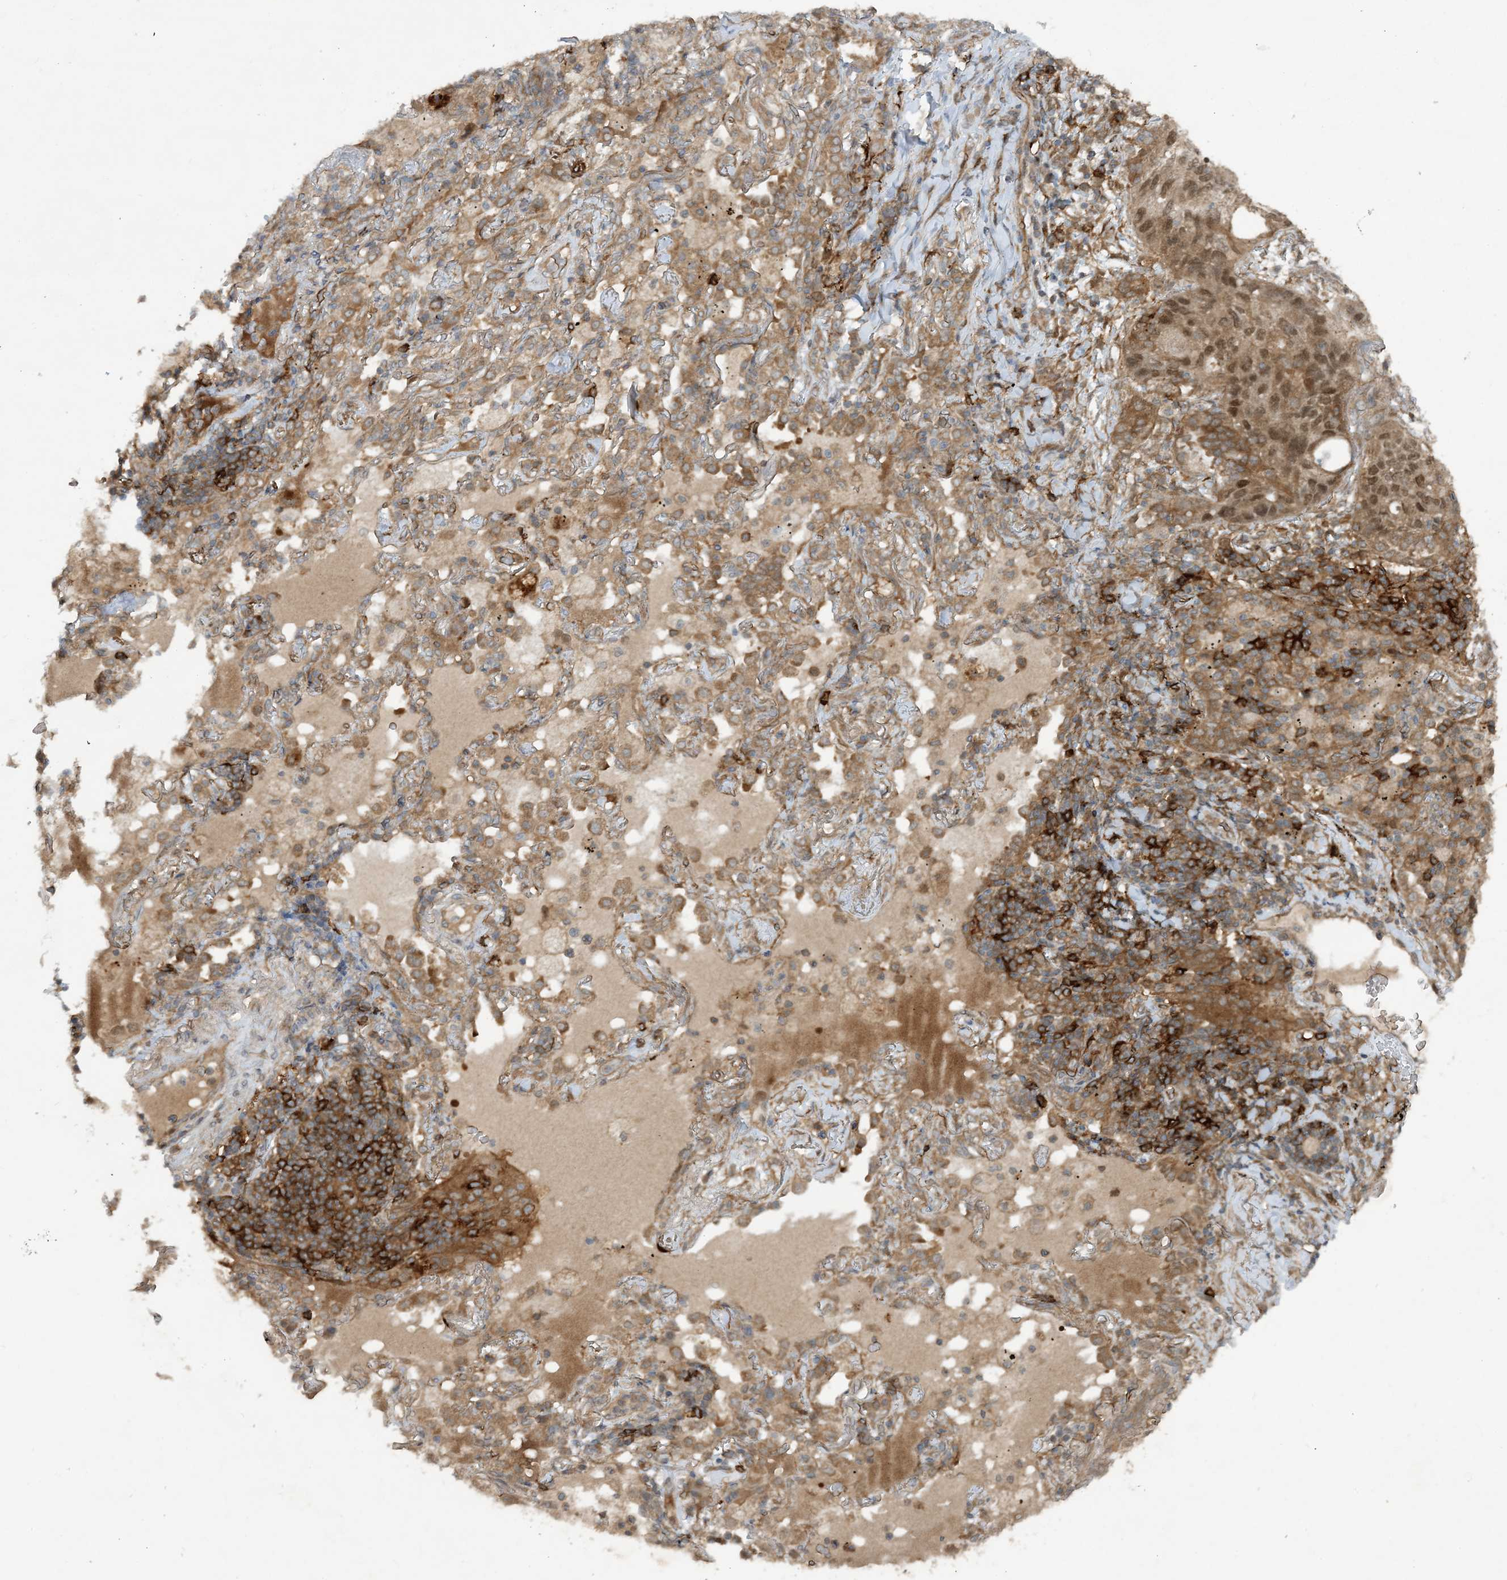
{"staining": {"intensity": "moderate", "quantity": ">75%", "location": "cytoplasmic/membranous,nuclear"}, "tissue": "lung cancer", "cell_type": "Tumor cells", "image_type": "cancer", "snomed": [{"axis": "morphology", "description": "Squamous cell carcinoma, NOS"}, {"axis": "topography", "description": "Lung"}], "caption": "There is medium levels of moderate cytoplasmic/membranous and nuclear expression in tumor cells of lung cancer (squamous cell carcinoma), as demonstrated by immunohistochemical staining (brown color).", "gene": "STAM2", "patient": {"sex": "female", "age": 63}}